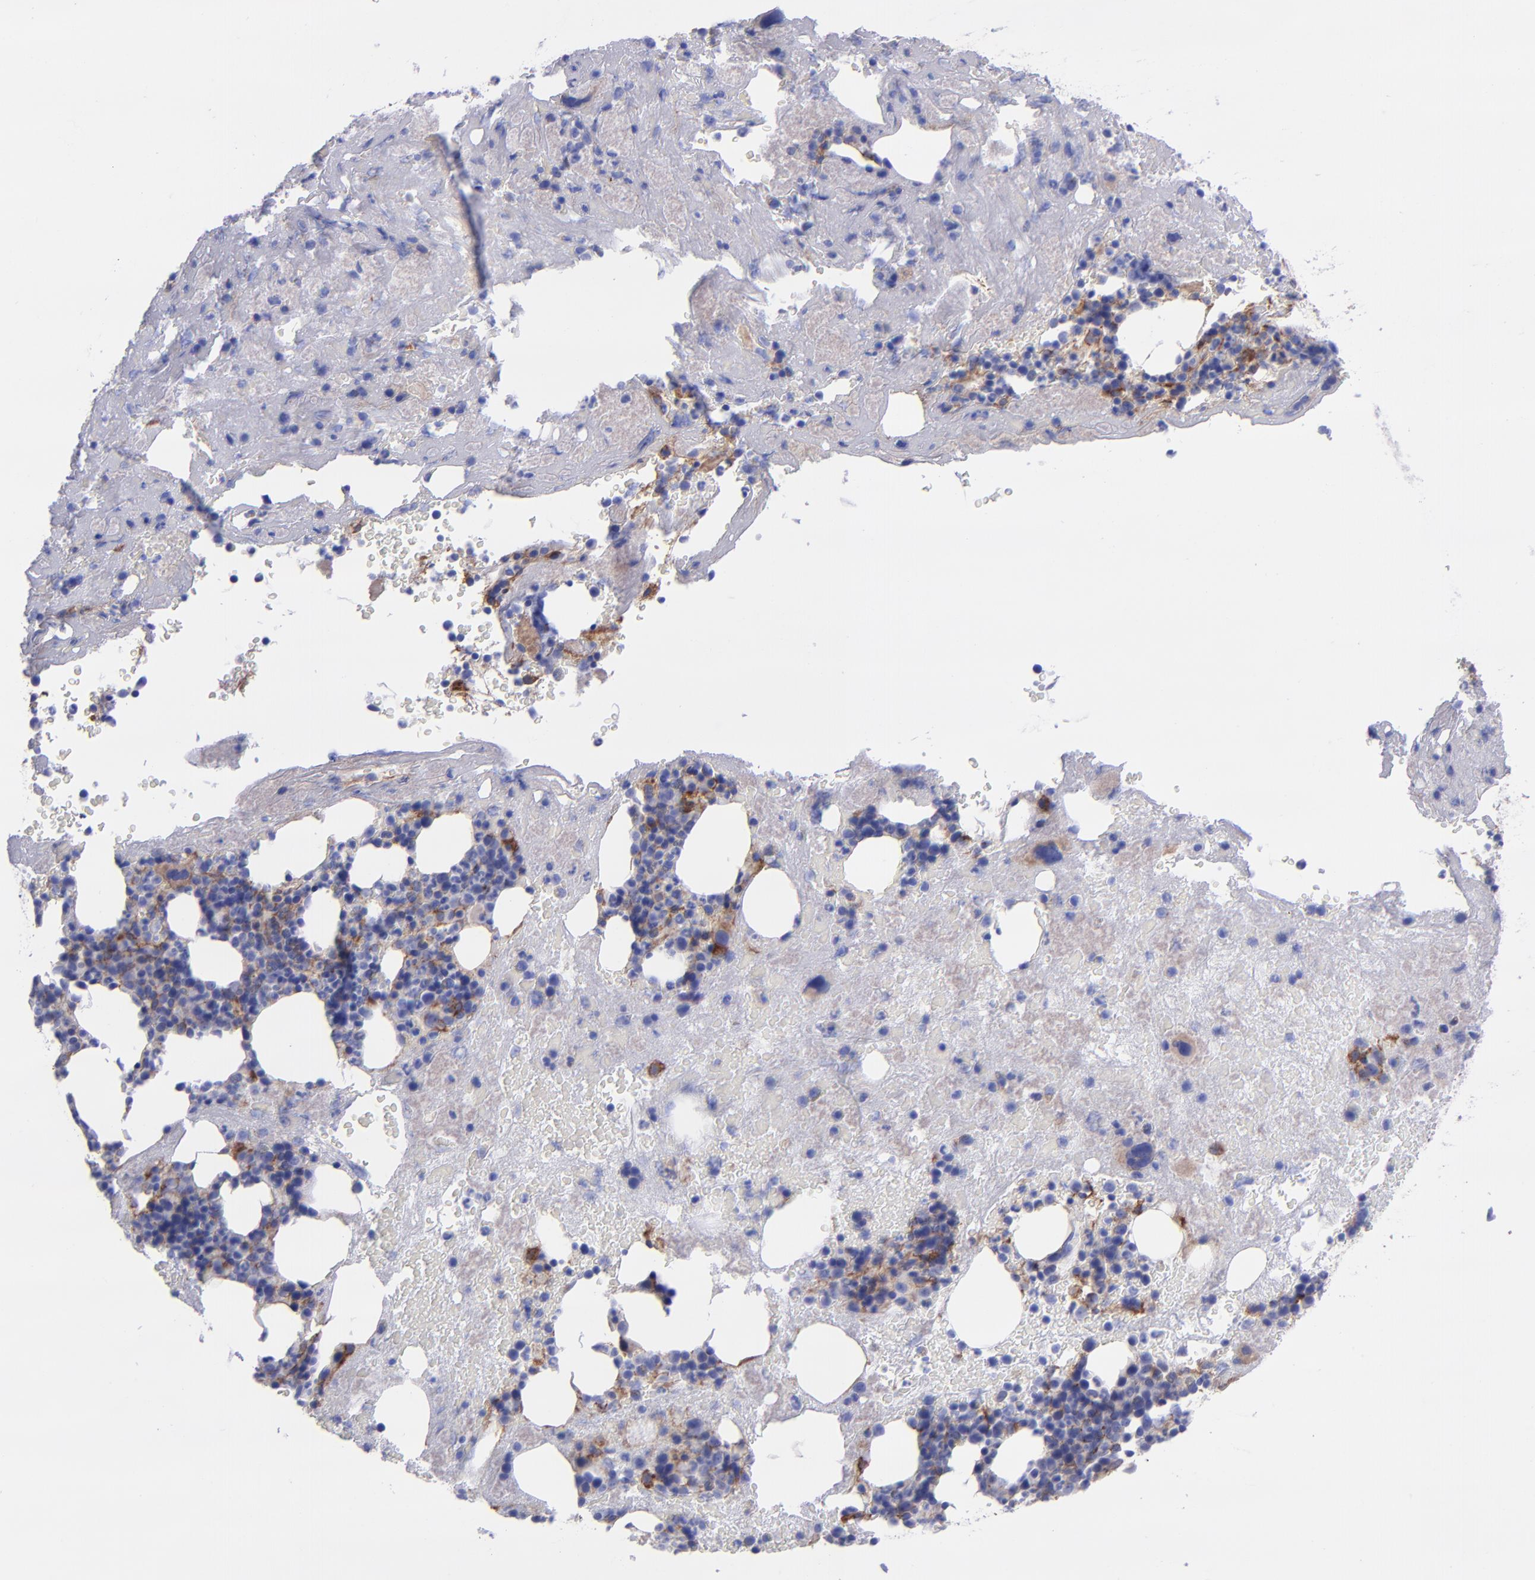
{"staining": {"intensity": "moderate", "quantity": "<25%", "location": "cytoplasmic/membranous"}, "tissue": "bone marrow", "cell_type": "Hematopoietic cells", "image_type": "normal", "snomed": [{"axis": "morphology", "description": "Normal tissue, NOS"}, {"axis": "topography", "description": "Bone marrow"}], "caption": "A brown stain labels moderate cytoplasmic/membranous staining of a protein in hematopoietic cells of unremarkable human bone marrow.", "gene": "ITGAV", "patient": {"sex": "male", "age": 76}}